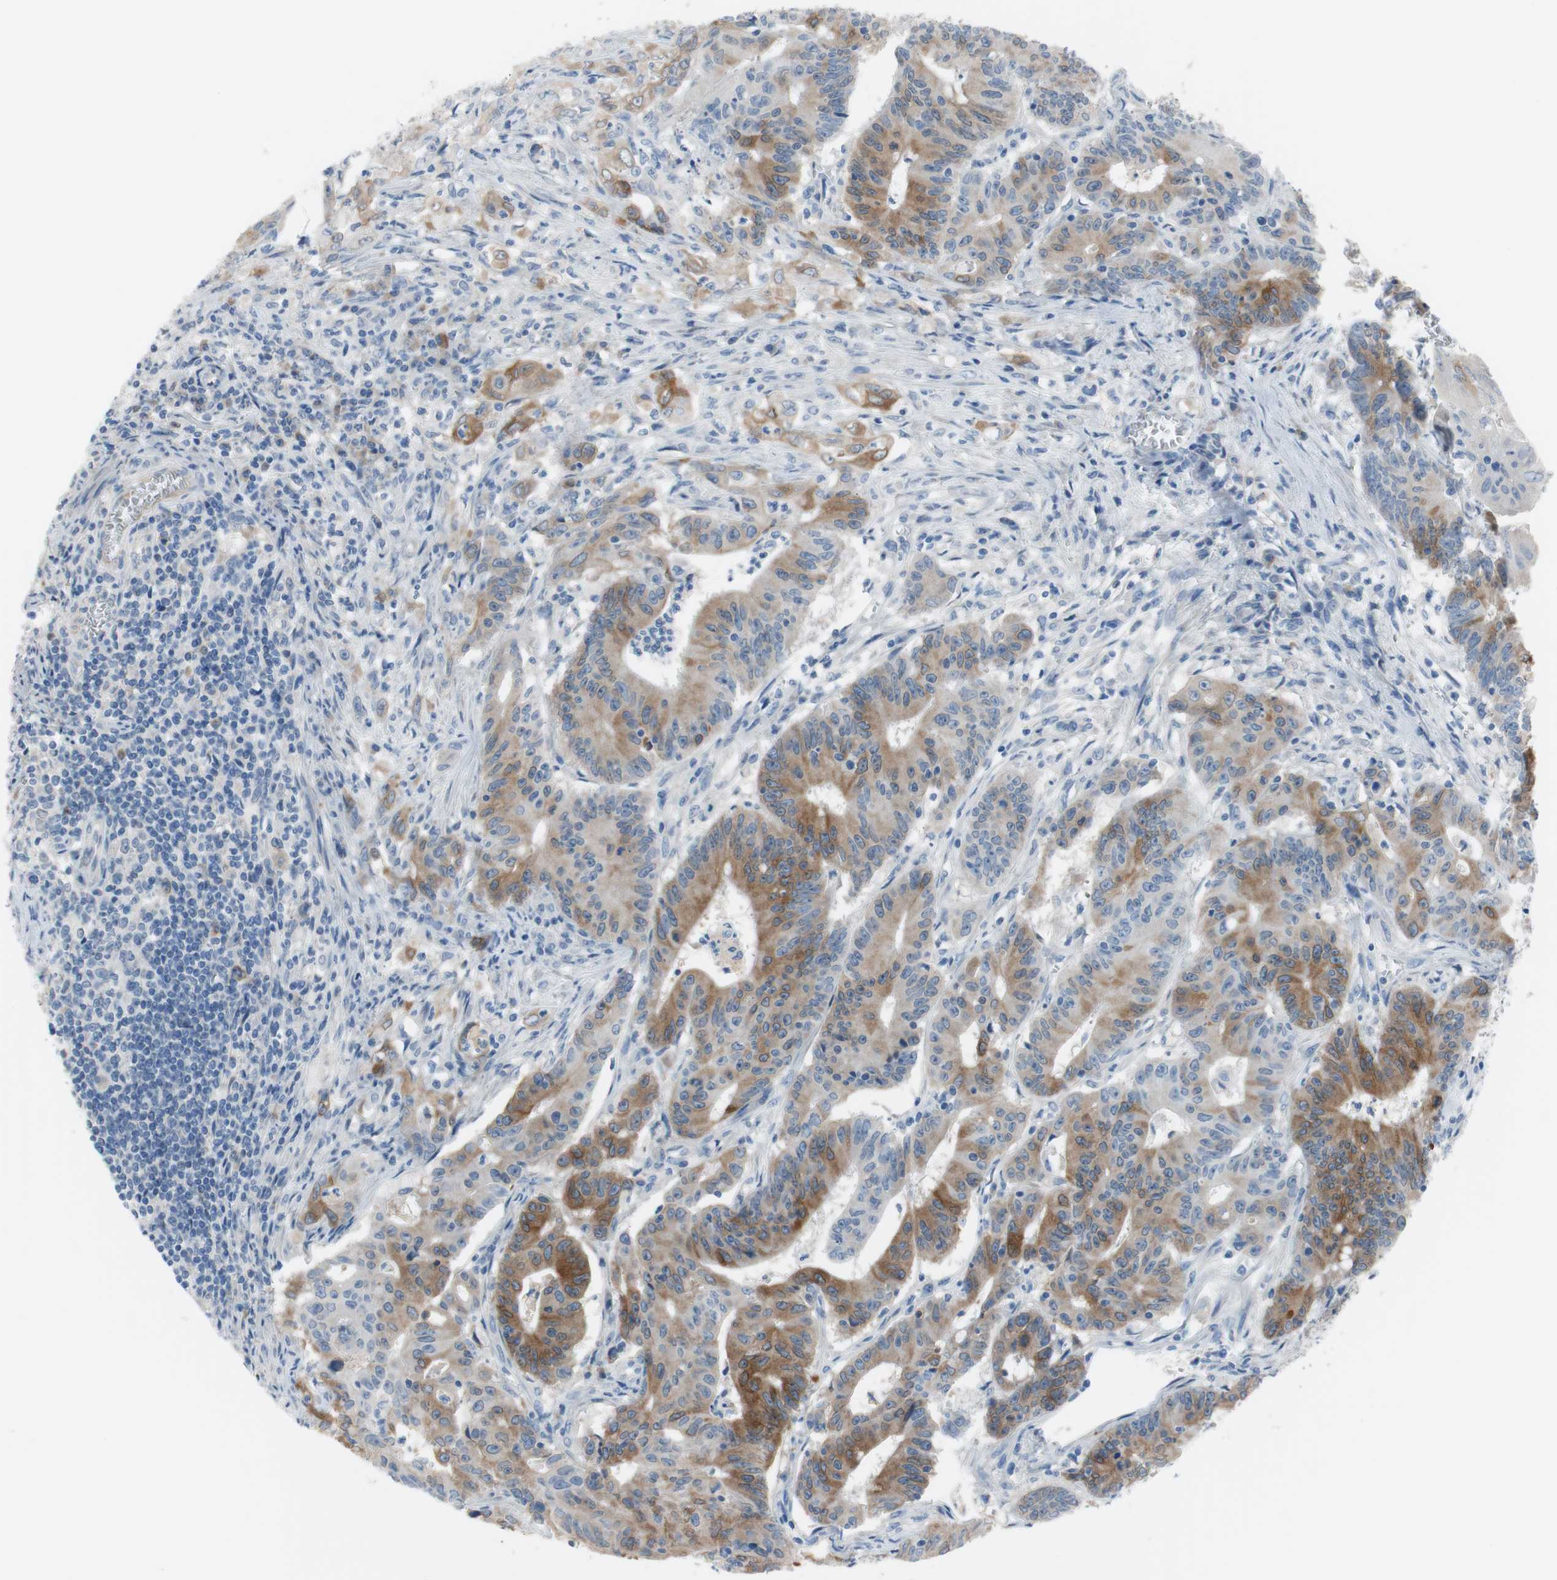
{"staining": {"intensity": "moderate", "quantity": ">75%", "location": "cytoplasmic/membranous"}, "tissue": "colorectal cancer", "cell_type": "Tumor cells", "image_type": "cancer", "snomed": [{"axis": "morphology", "description": "Adenocarcinoma, NOS"}, {"axis": "topography", "description": "Colon"}], "caption": "About >75% of tumor cells in human colorectal adenocarcinoma demonstrate moderate cytoplasmic/membranous protein staining as visualized by brown immunohistochemical staining.", "gene": "FDFT1", "patient": {"sex": "male", "age": 45}}